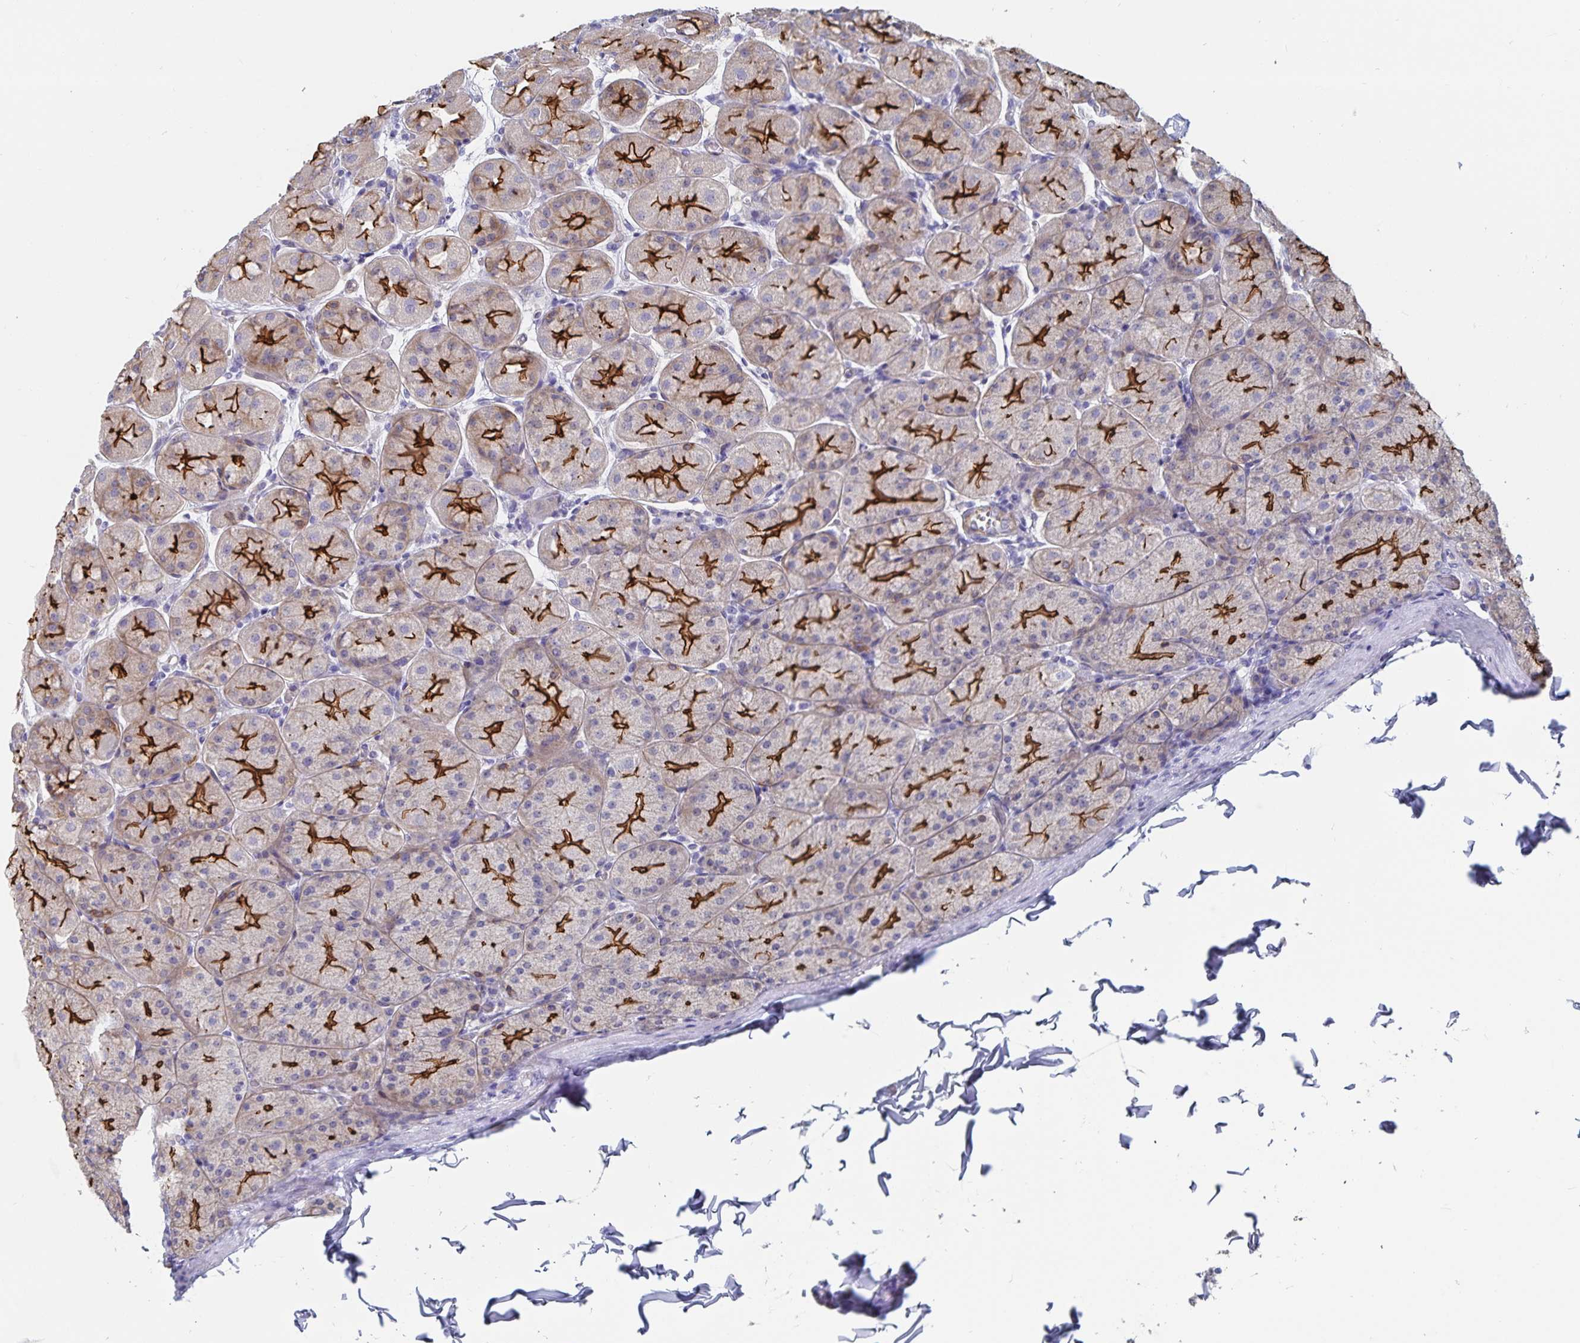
{"staining": {"intensity": "strong", "quantity": "25%-75%", "location": "cytoplasmic/membranous"}, "tissue": "stomach", "cell_type": "Glandular cells", "image_type": "normal", "snomed": [{"axis": "morphology", "description": "Normal tissue, NOS"}, {"axis": "topography", "description": "Stomach, upper"}], "caption": "Protein staining by immunohistochemistry reveals strong cytoplasmic/membranous positivity in approximately 25%-75% of glandular cells in normal stomach.", "gene": "SSTR1", "patient": {"sex": "female", "age": 56}}